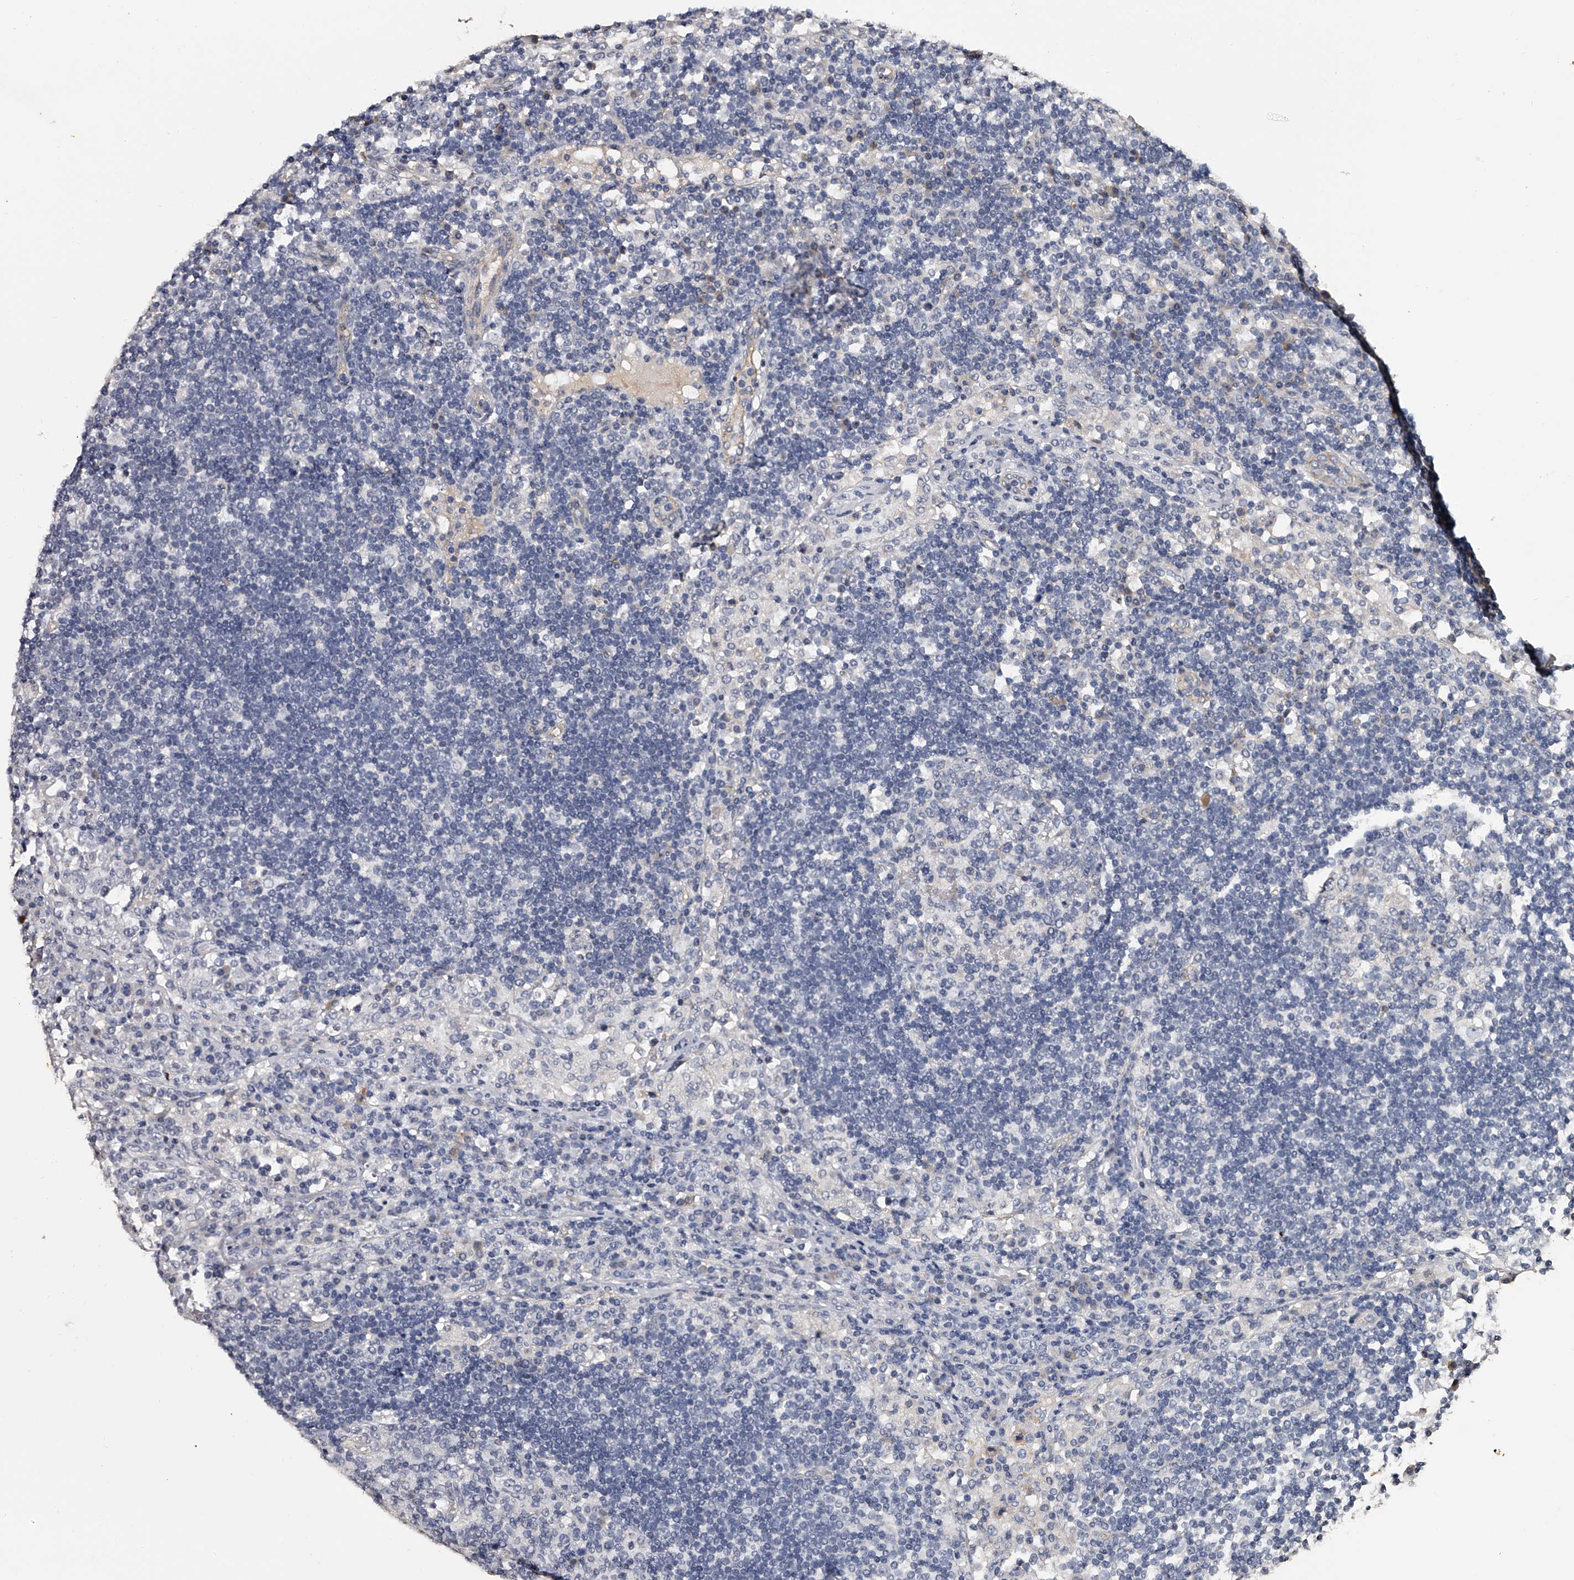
{"staining": {"intensity": "negative", "quantity": "none", "location": "none"}, "tissue": "lymph node", "cell_type": "Germinal center cells", "image_type": "normal", "snomed": [{"axis": "morphology", "description": "Normal tissue, NOS"}, {"axis": "topography", "description": "Lymph node"}], "caption": "Immunohistochemistry (IHC) of unremarkable human lymph node exhibits no positivity in germinal center cells. Brightfield microscopy of IHC stained with DAB (3,3'-diaminobenzidine) (brown) and hematoxylin (blue), captured at high magnification.", "gene": "MDN1", "patient": {"sex": "female", "age": 53}}